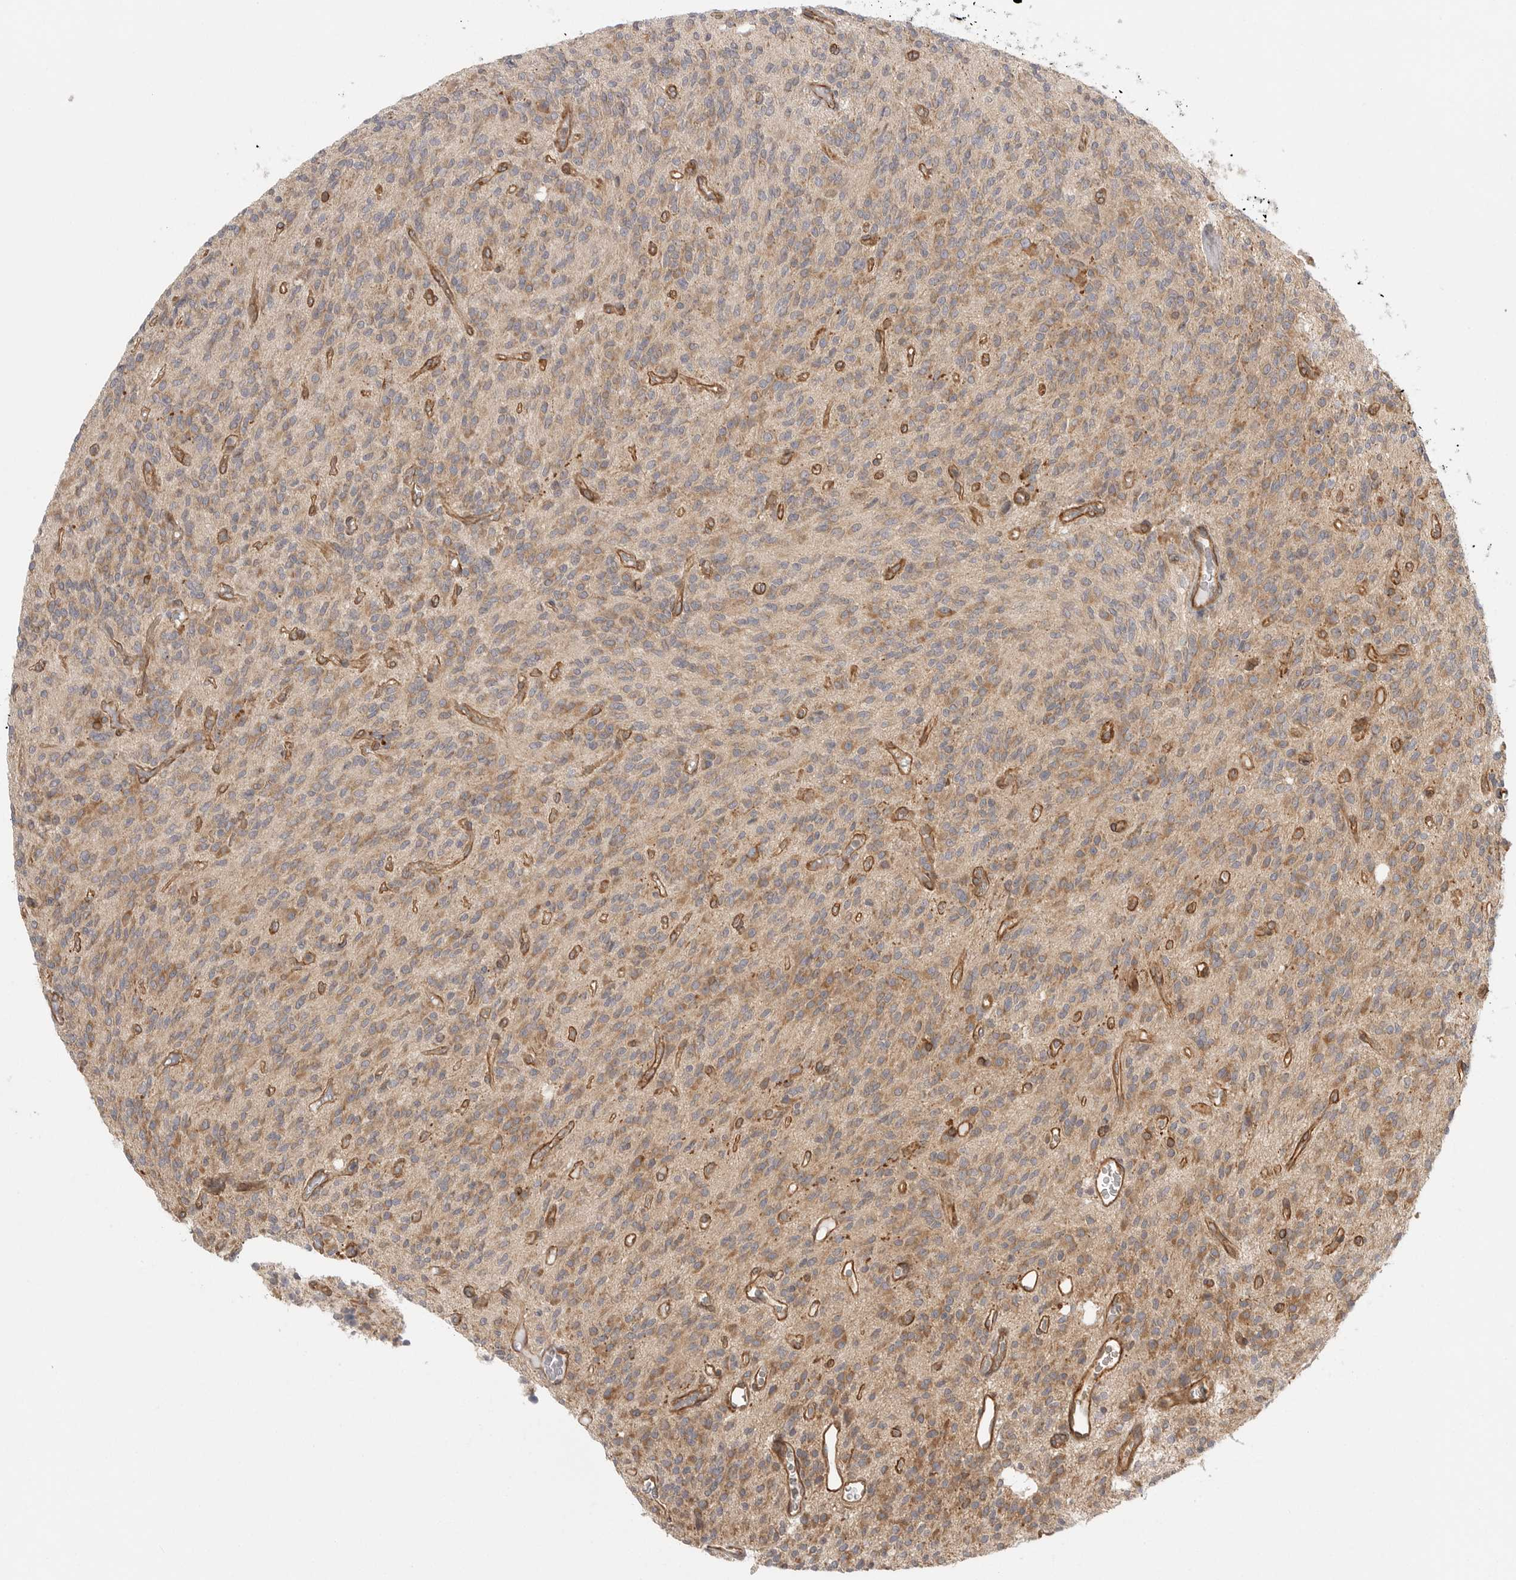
{"staining": {"intensity": "moderate", "quantity": ">75%", "location": "cytoplasmic/membranous"}, "tissue": "glioma", "cell_type": "Tumor cells", "image_type": "cancer", "snomed": [{"axis": "morphology", "description": "Glioma, malignant, High grade"}, {"axis": "topography", "description": "Brain"}], "caption": "Brown immunohistochemical staining in glioma shows moderate cytoplasmic/membranous expression in about >75% of tumor cells.", "gene": "CERS2", "patient": {"sex": "male", "age": 34}}